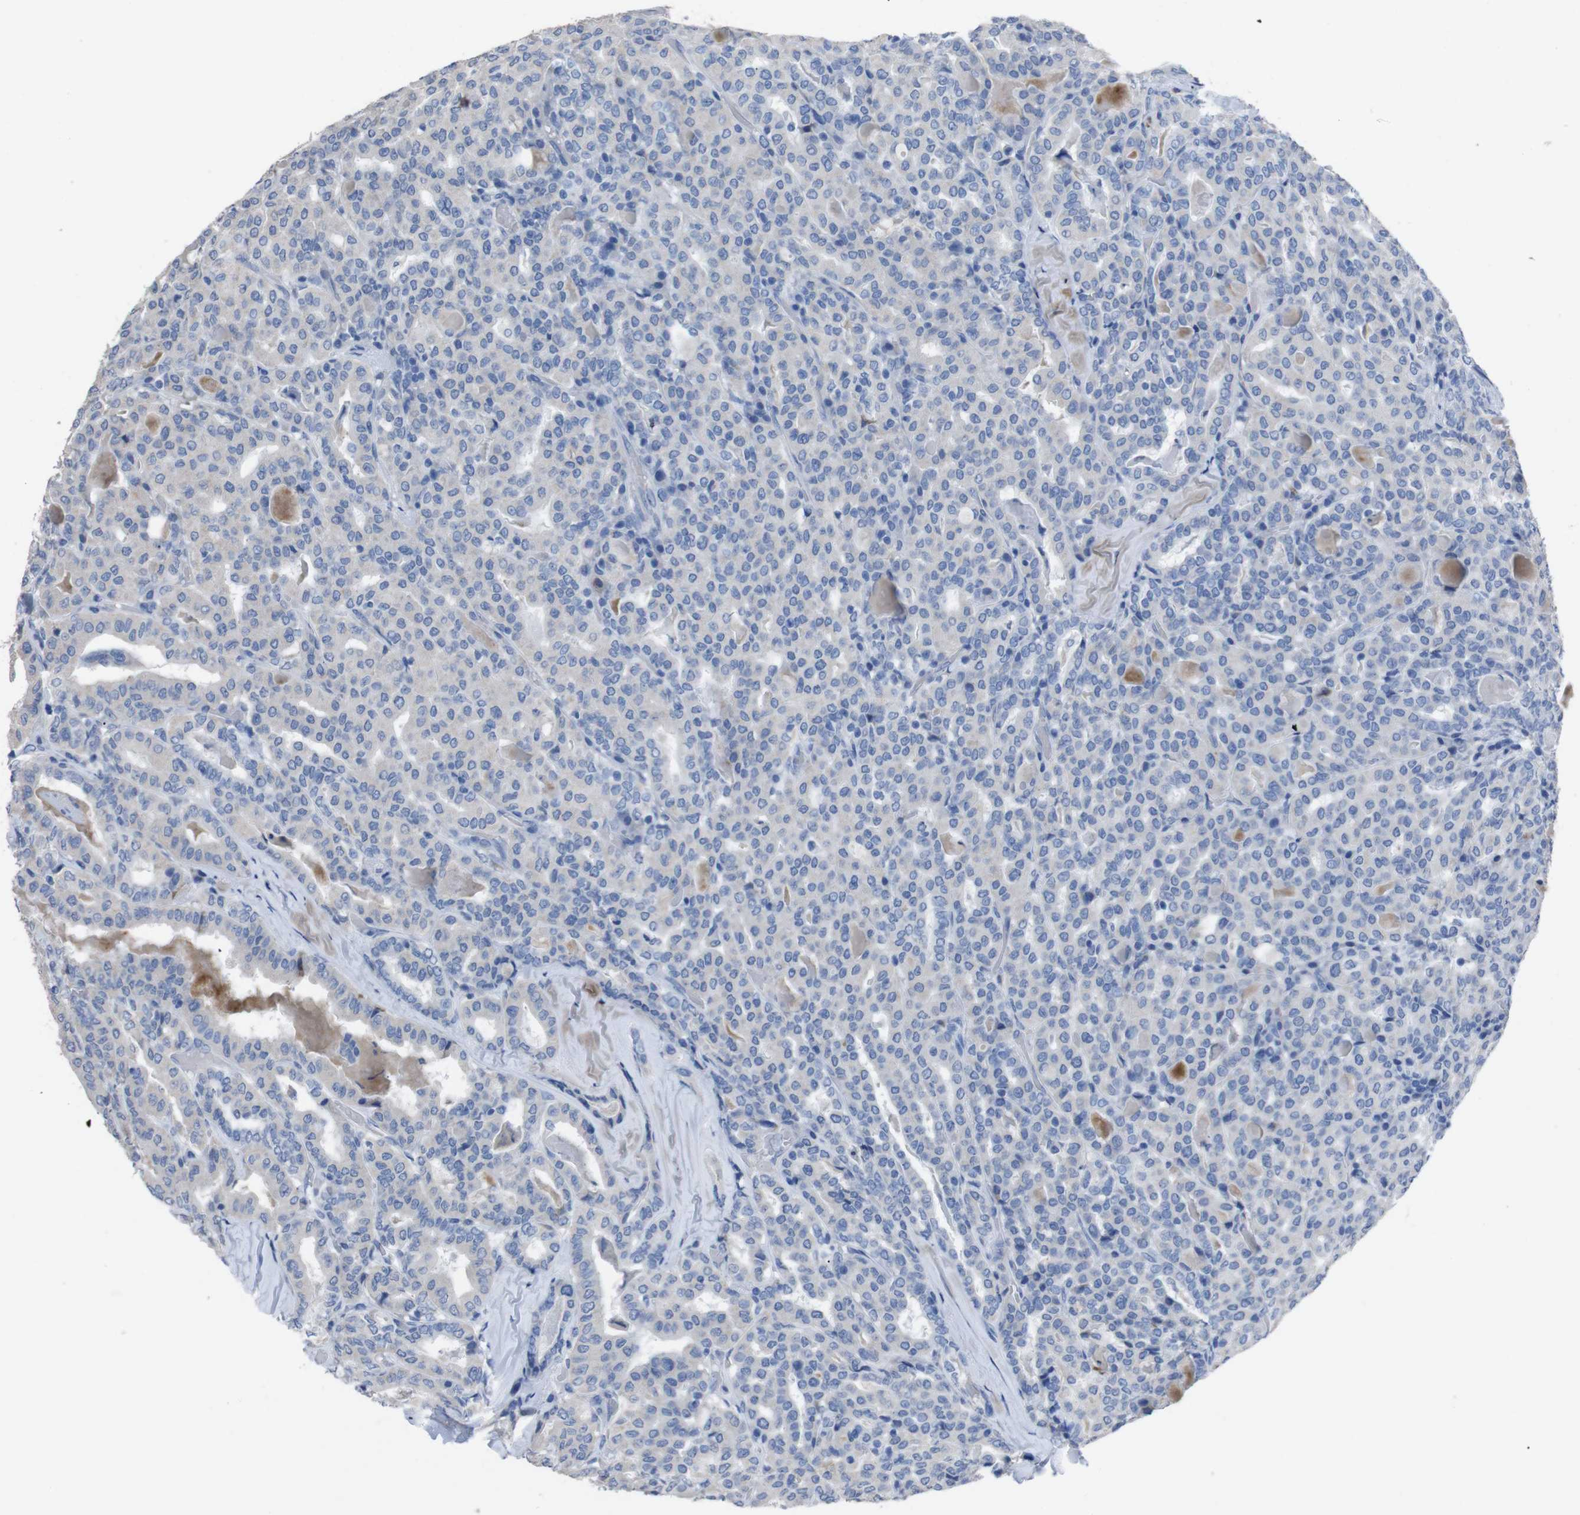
{"staining": {"intensity": "negative", "quantity": "none", "location": "none"}, "tissue": "thyroid cancer", "cell_type": "Tumor cells", "image_type": "cancer", "snomed": [{"axis": "morphology", "description": "Papillary adenocarcinoma, NOS"}, {"axis": "topography", "description": "Thyroid gland"}], "caption": "An image of thyroid cancer stained for a protein demonstrates no brown staining in tumor cells. The staining was performed using DAB (3,3'-diaminobenzidine) to visualize the protein expression in brown, while the nuclei were stained in blue with hematoxylin (Magnification: 20x).", "gene": "GJB2", "patient": {"sex": "female", "age": 42}}